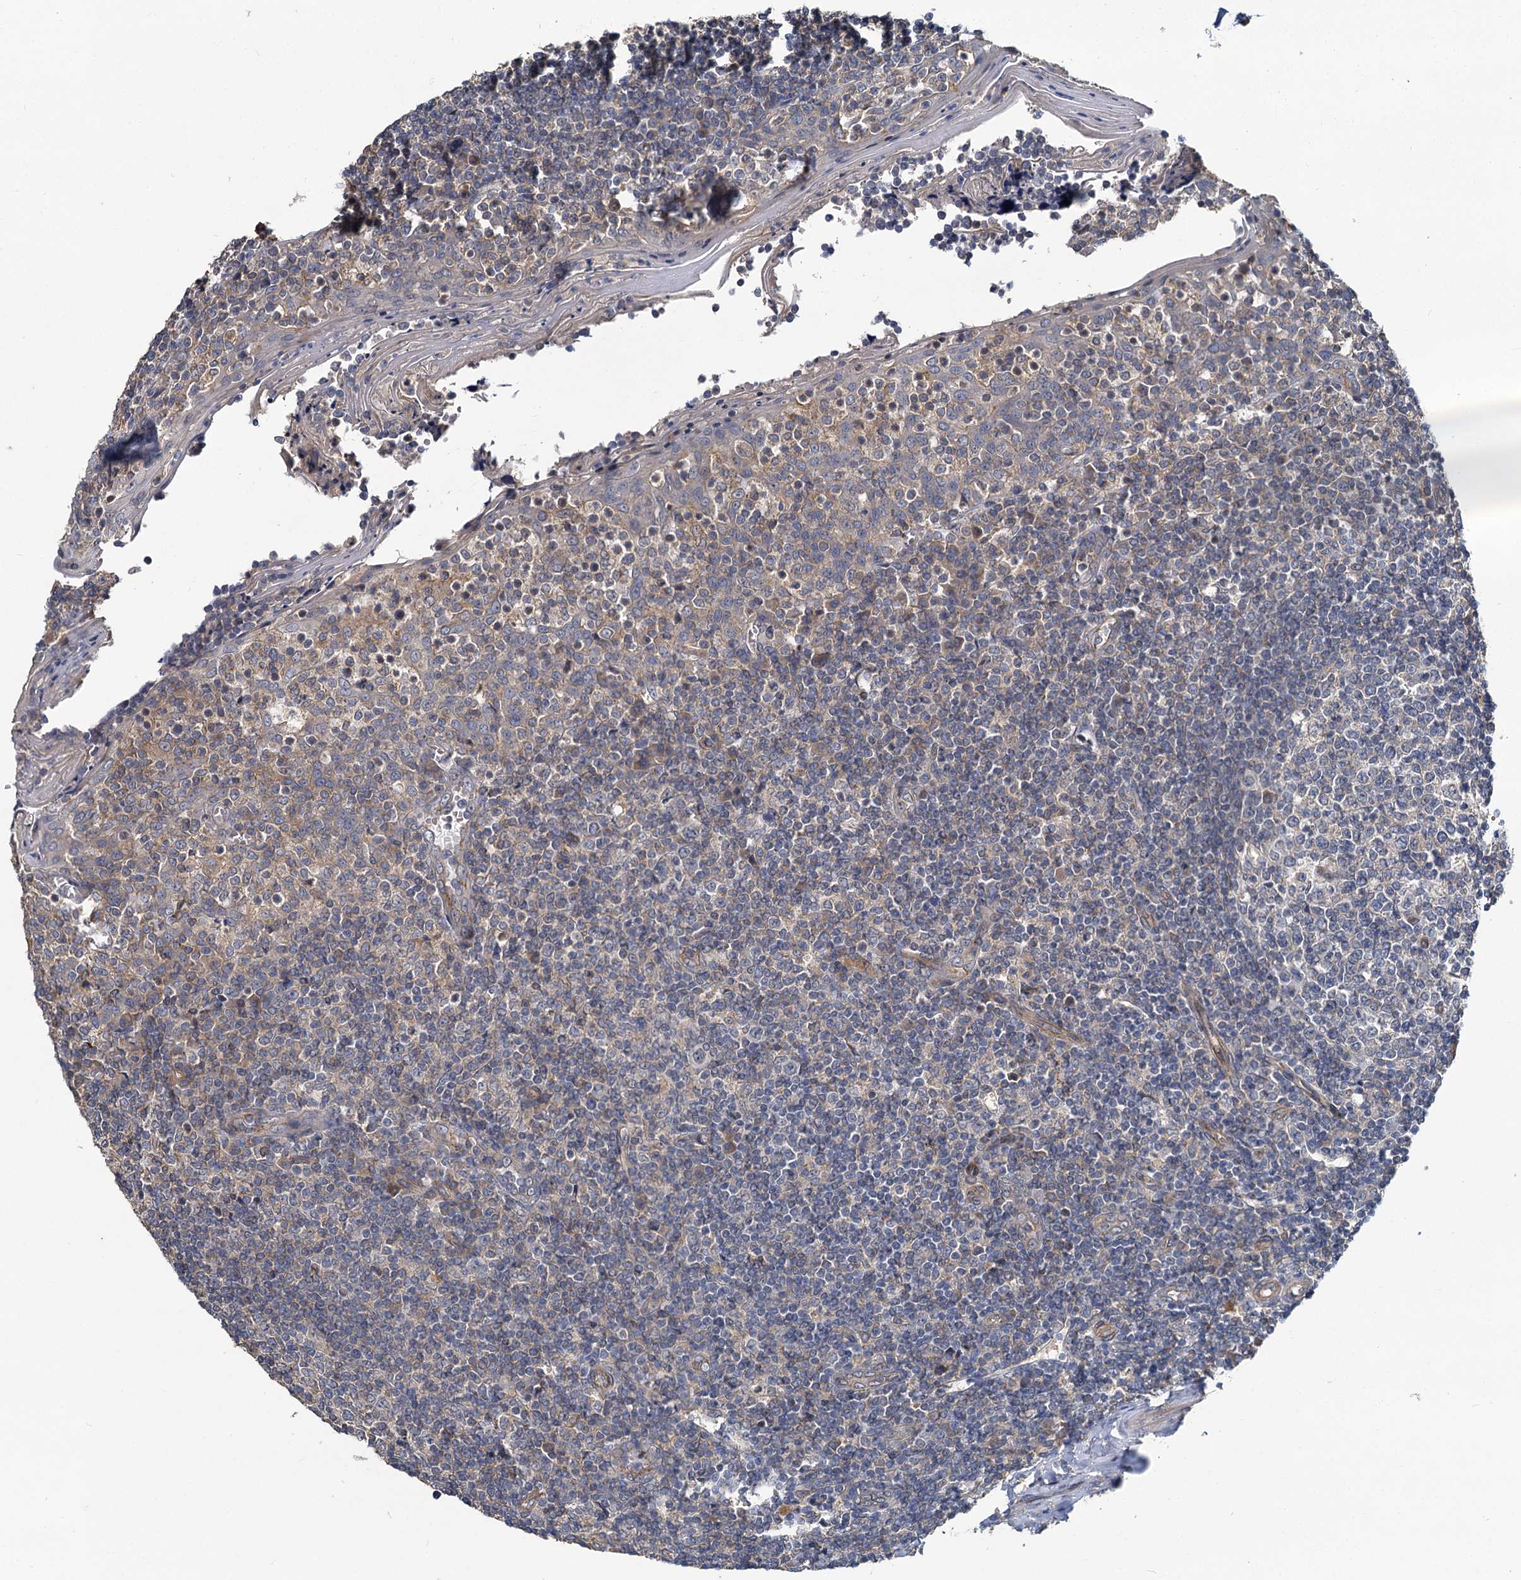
{"staining": {"intensity": "negative", "quantity": "none", "location": "none"}, "tissue": "tonsil", "cell_type": "Germinal center cells", "image_type": "normal", "snomed": [{"axis": "morphology", "description": "Normal tissue, NOS"}, {"axis": "topography", "description": "Tonsil"}], "caption": "A high-resolution image shows immunohistochemistry (IHC) staining of normal tonsil, which displays no significant expression in germinal center cells. Nuclei are stained in blue.", "gene": "ZNF324", "patient": {"sex": "female", "age": 19}}